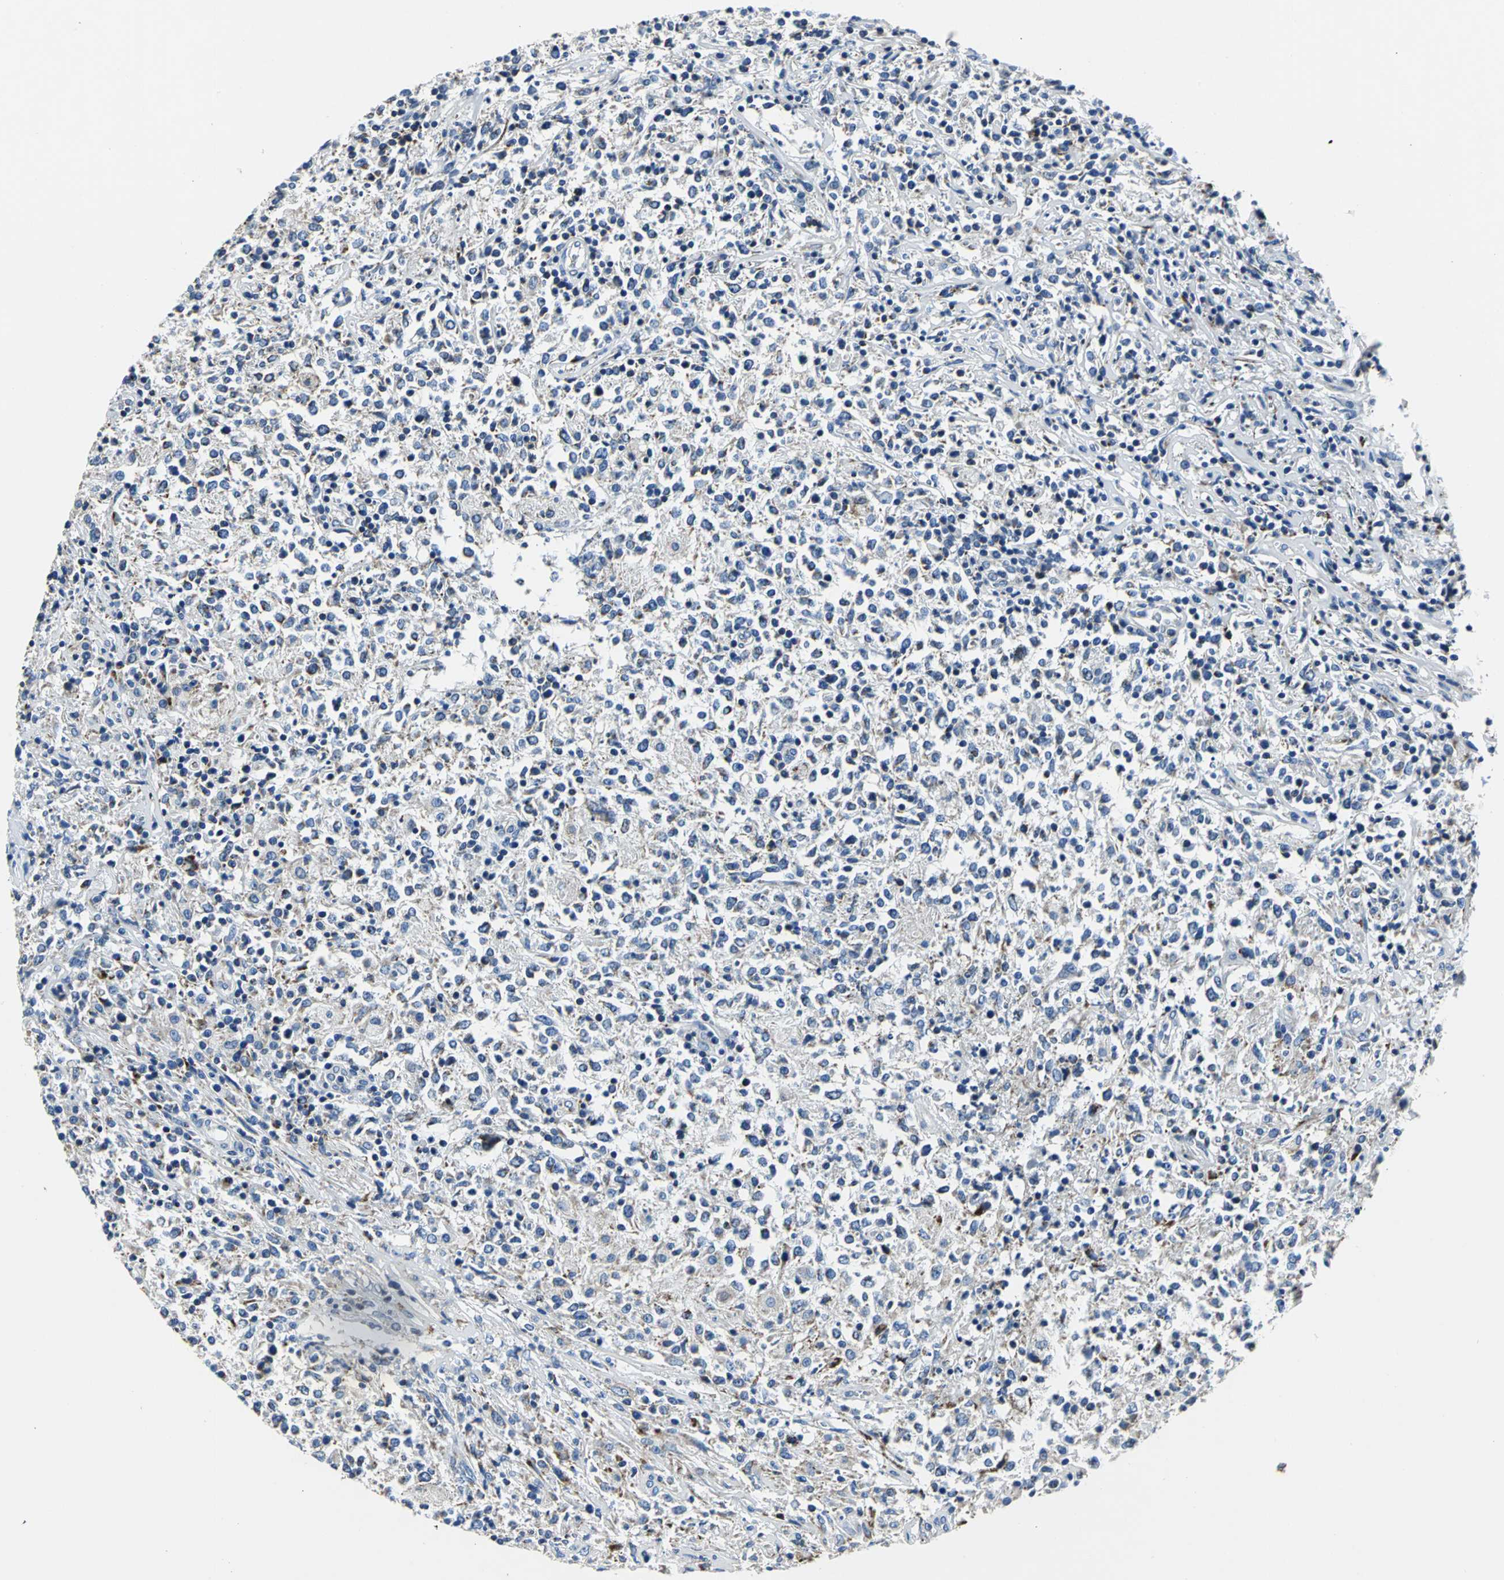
{"staining": {"intensity": "negative", "quantity": "none", "location": "none"}, "tissue": "lymphoma", "cell_type": "Tumor cells", "image_type": "cancer", "snomed": [{"axis": "morphology", "description": "Malignant lymphoma, non-Hodgkin's type, High grade"}, {"axis": "topography", "description": "Lymph node"}], "caption": "This is an immunohistochemistry micrograph of lymphoma. There is no staining in tumor cells.", "gene": "IFI6", "patient": {"sex": "female", "age": 84}}